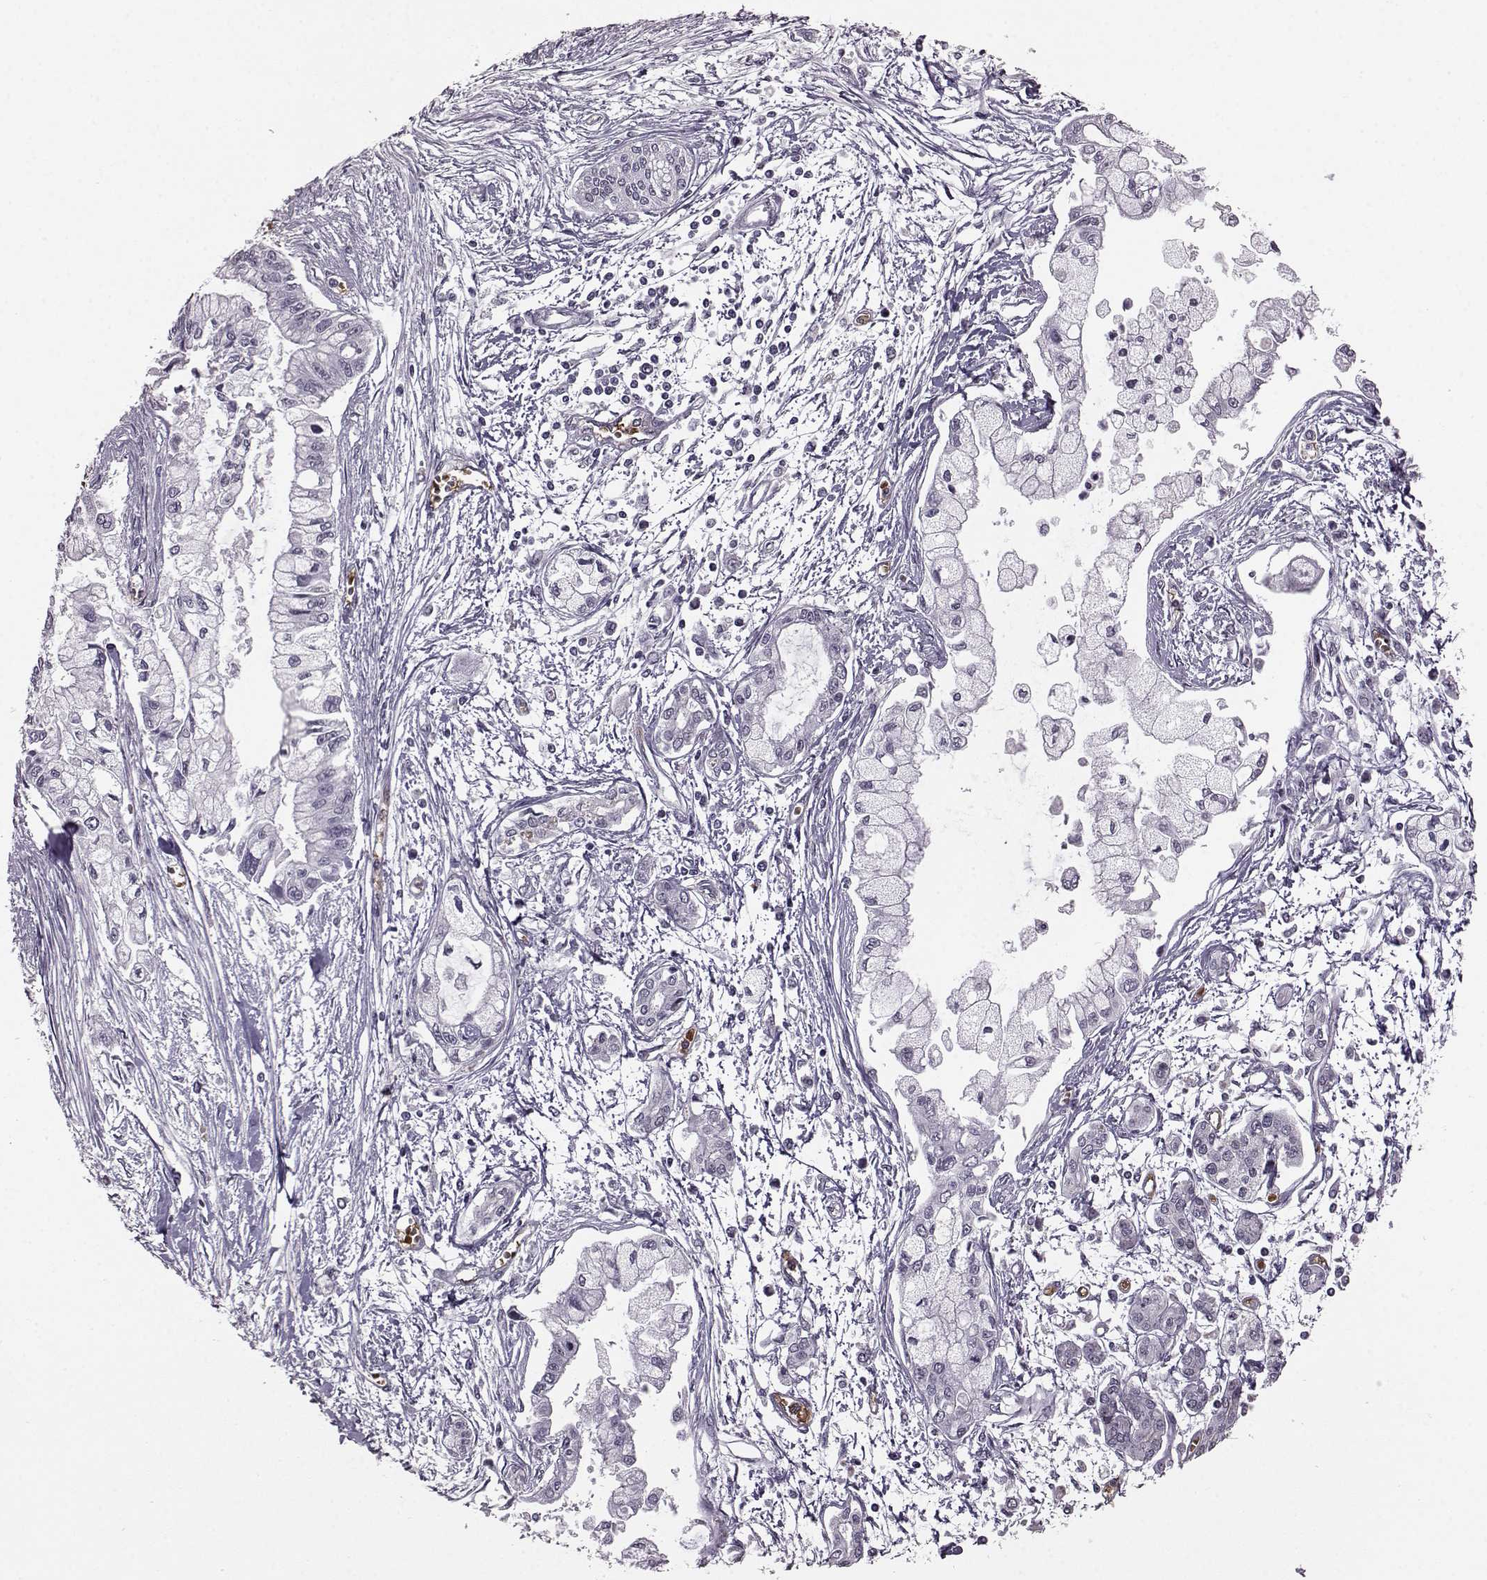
{"staining": {"intensity": "negative", "quantity": "none", "location": "none"}, "tissue": "pancreatic cancer", "cell_type": "Tumor cells", "image_type": "cancer", "snomed": [{"axis": "morphology", "description": "Adenocarcinoma, NOS"}, {"axis": "topography", "description": "Pancreas"}], "caption": "There is no significant expression in tumor cells of pancreatic cancer.", "gene": "PROP1", "patient": {"sex": "male", "age": 54}}